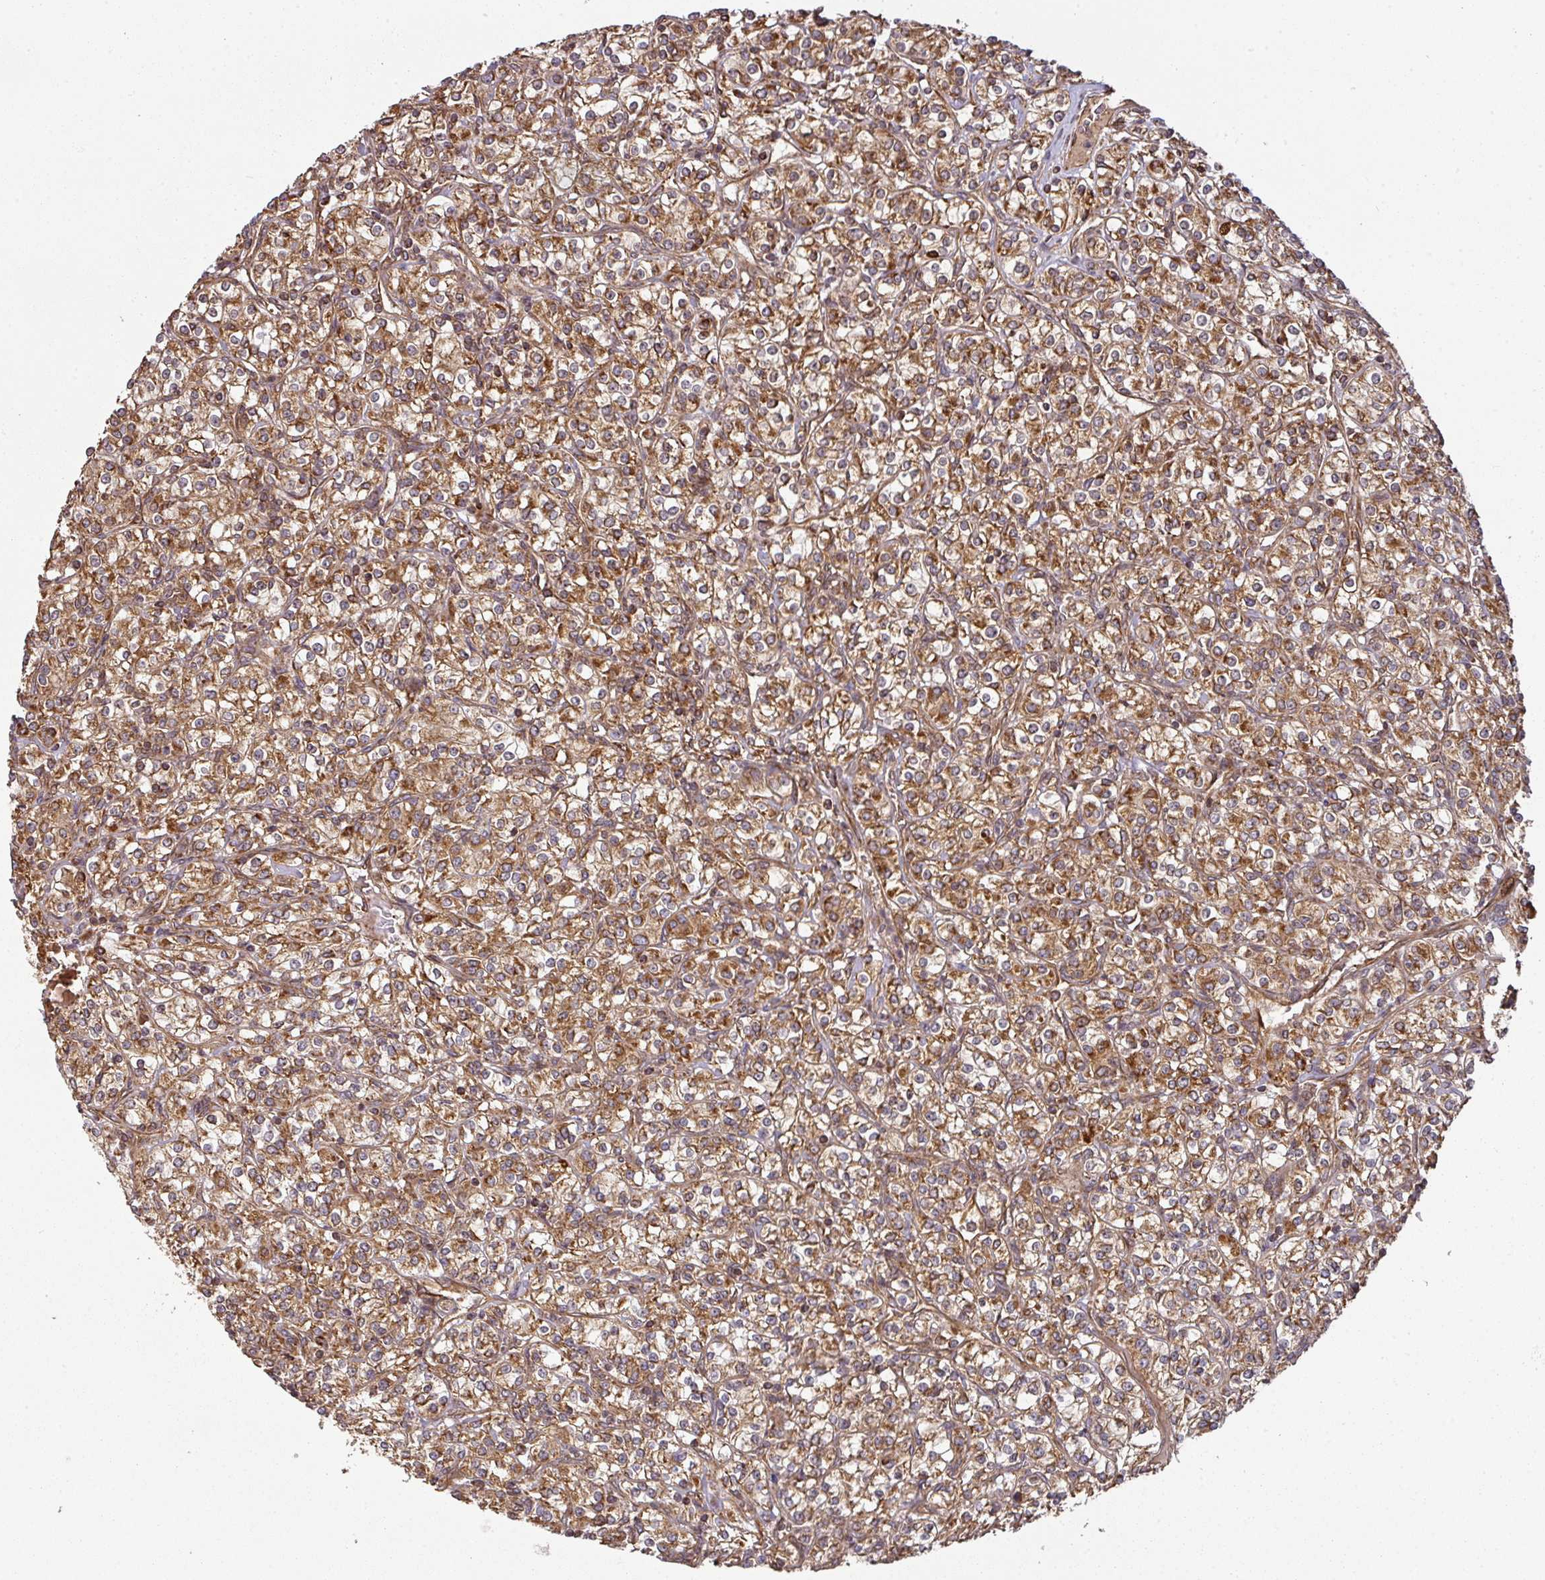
{"staining": {"intensity": "moderate", "quantity": ">75%", "location": "cytoplasmic/membranous"}, "tissue": "renal cancer", "cell_type": "Tumor cells", "image_type": "cancer", "snomed": [{"axis": "morphology", "description": "Adenocarcinoma, NOS"}, {"axis": "topography", "description": "Kidney"}], "caption": "Tumor cells display medium levels of moderate cytoplasmic/membranous expression in about >75% of cells in adenocarcinoma (renal).", "gene": "TRAP1", "patient": {"sex": "male", "age": 77}}